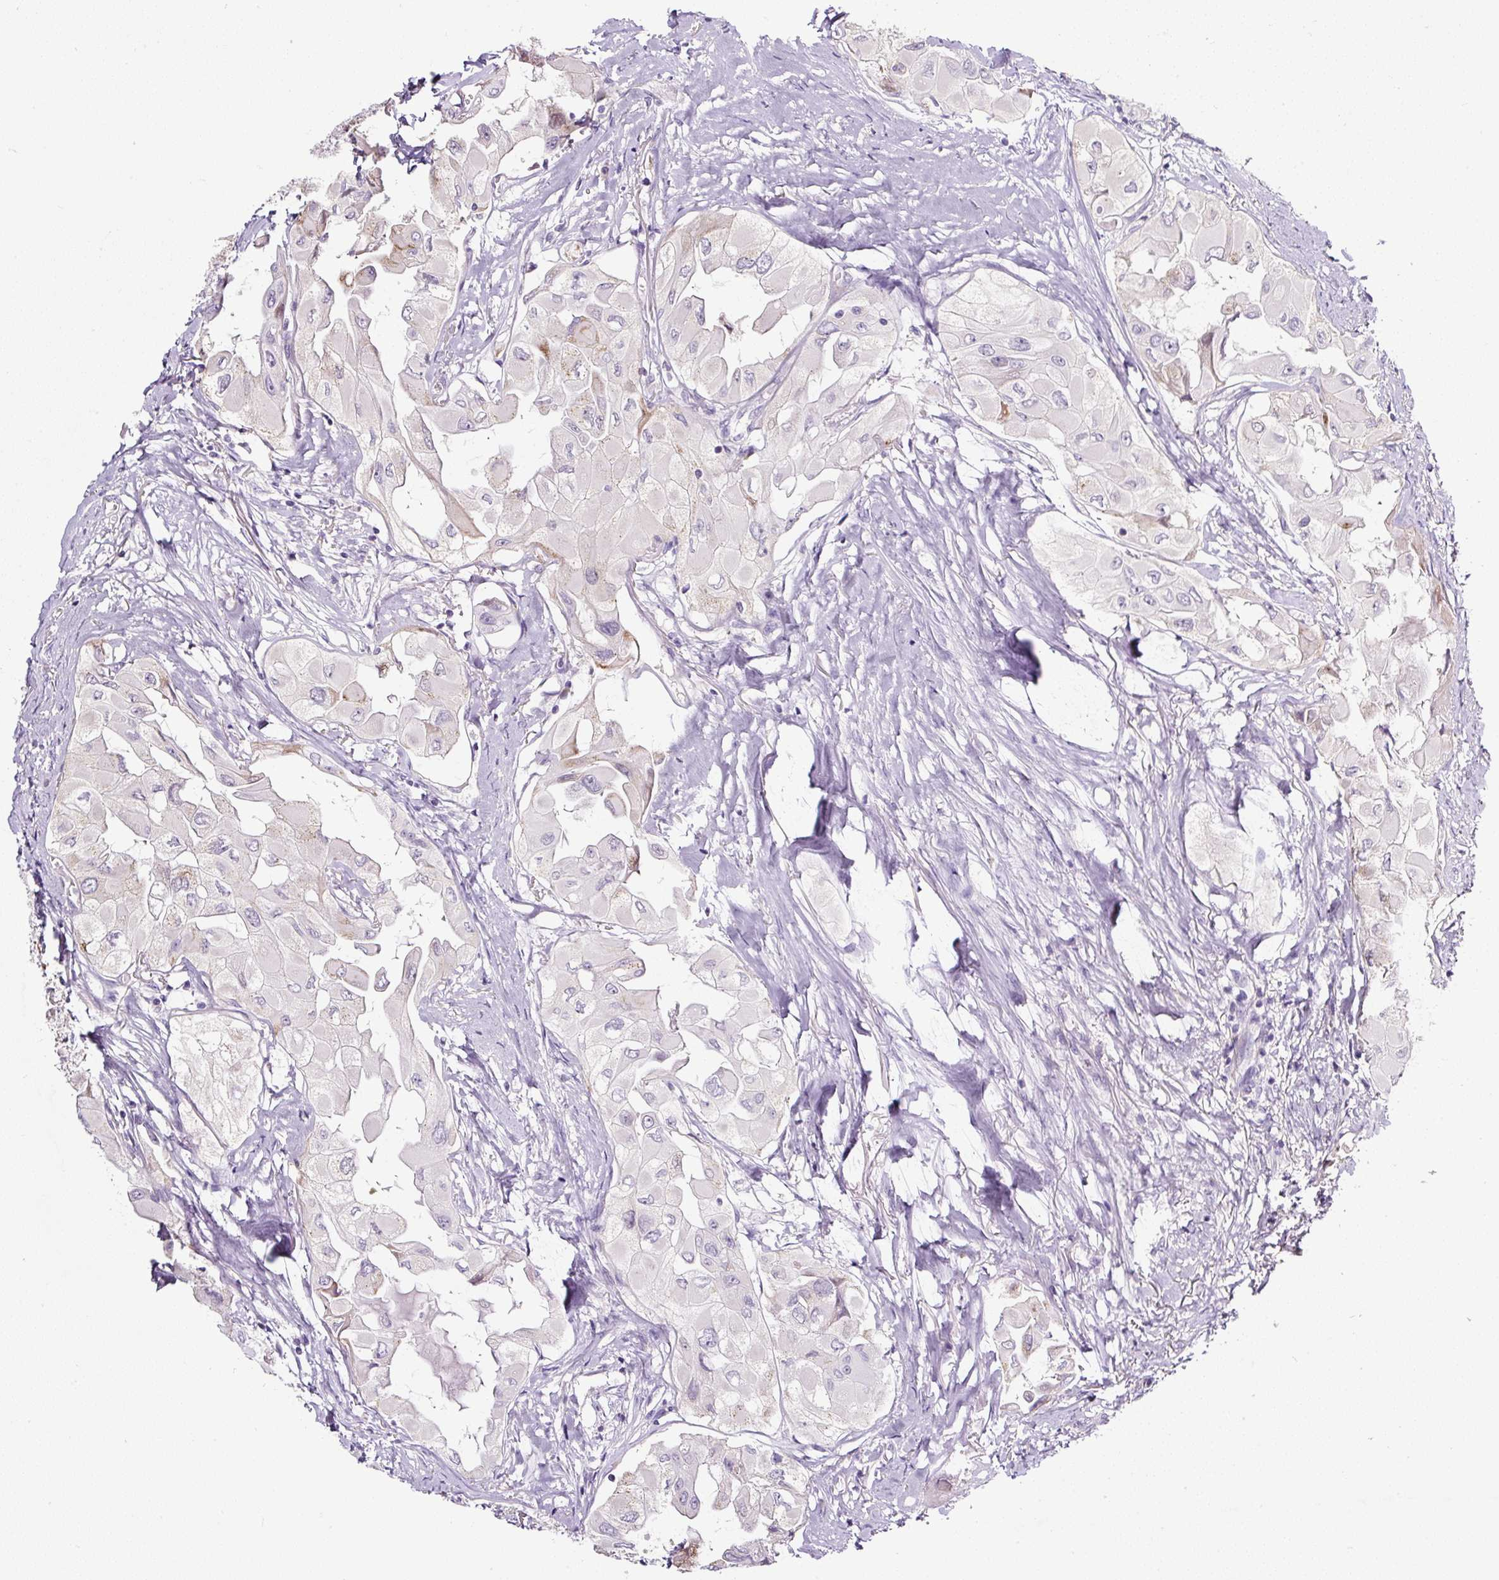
{"staining": {"intensity": "moderate", "quantity": "<25%", "location": "cytoplasmic/membranous"}, "tissue": "thyroid cancer", "cell_type": "Tumor cells", "image_type": "cancer", "snomed": [{"axis": "morphology", "description": "Normal tissue, NOS"}, {"axis": "morphology", "description": "Papillary adenocarcinoma, NOS"}, {"axis": "topography", "description": "Thyroid gland"}], "caption": "High-power microscopy captured an immunohistochemistry image of thyroid papillary adenocarcinoma, revealing moderate cytoplasmic/membranous staining in about <25% of tumor cells.", "gene": "HPS4", "patient": {"sex": "female", "age": 59}}